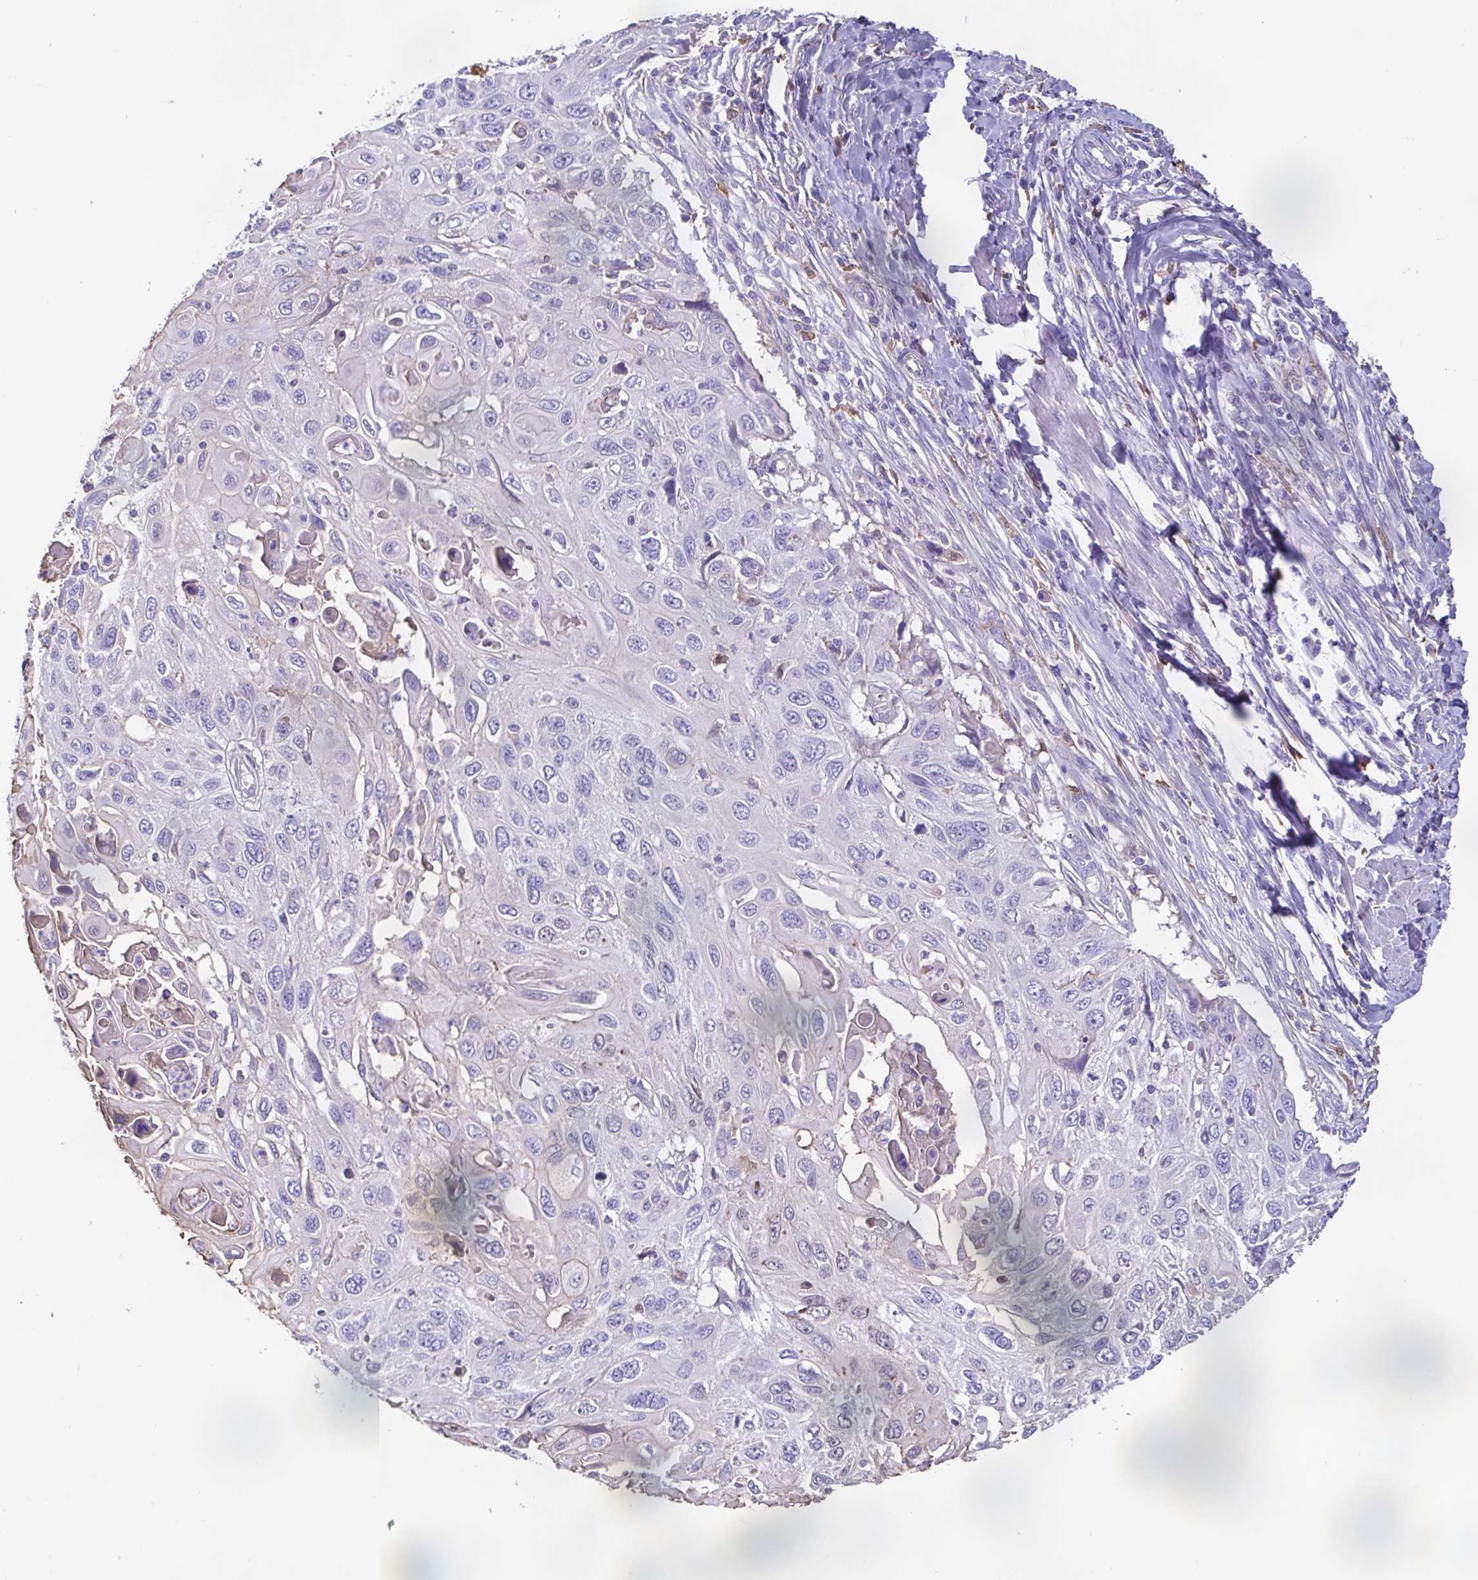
{"staining": {"intensity": "negative", "quantity": "none", "location": "none"}, "tissue": "cervical cancer", "cell_type": "Tumor cells", "image_type": "cancer", "snomed": [{"axis": "morphology", "description": "Squamous cell carcinoma, NOS"}, {"axis": "topography", "description": "Cervix"}], "caption": "Immunohistochemistry (IHC) micrograph of neoplastic tissue: human squamous cell carcinoma (cervical) stained with DAB (3,3'-diaminobenzidine) demonstrates no significant protein expression in tumor cells. (DAB (3,3'-diaminobenzidine) immunohistochemistry with hematoxylin counter stain).", "gene": "ANXA10", "patient": {"sex": "female", "age": 70}}